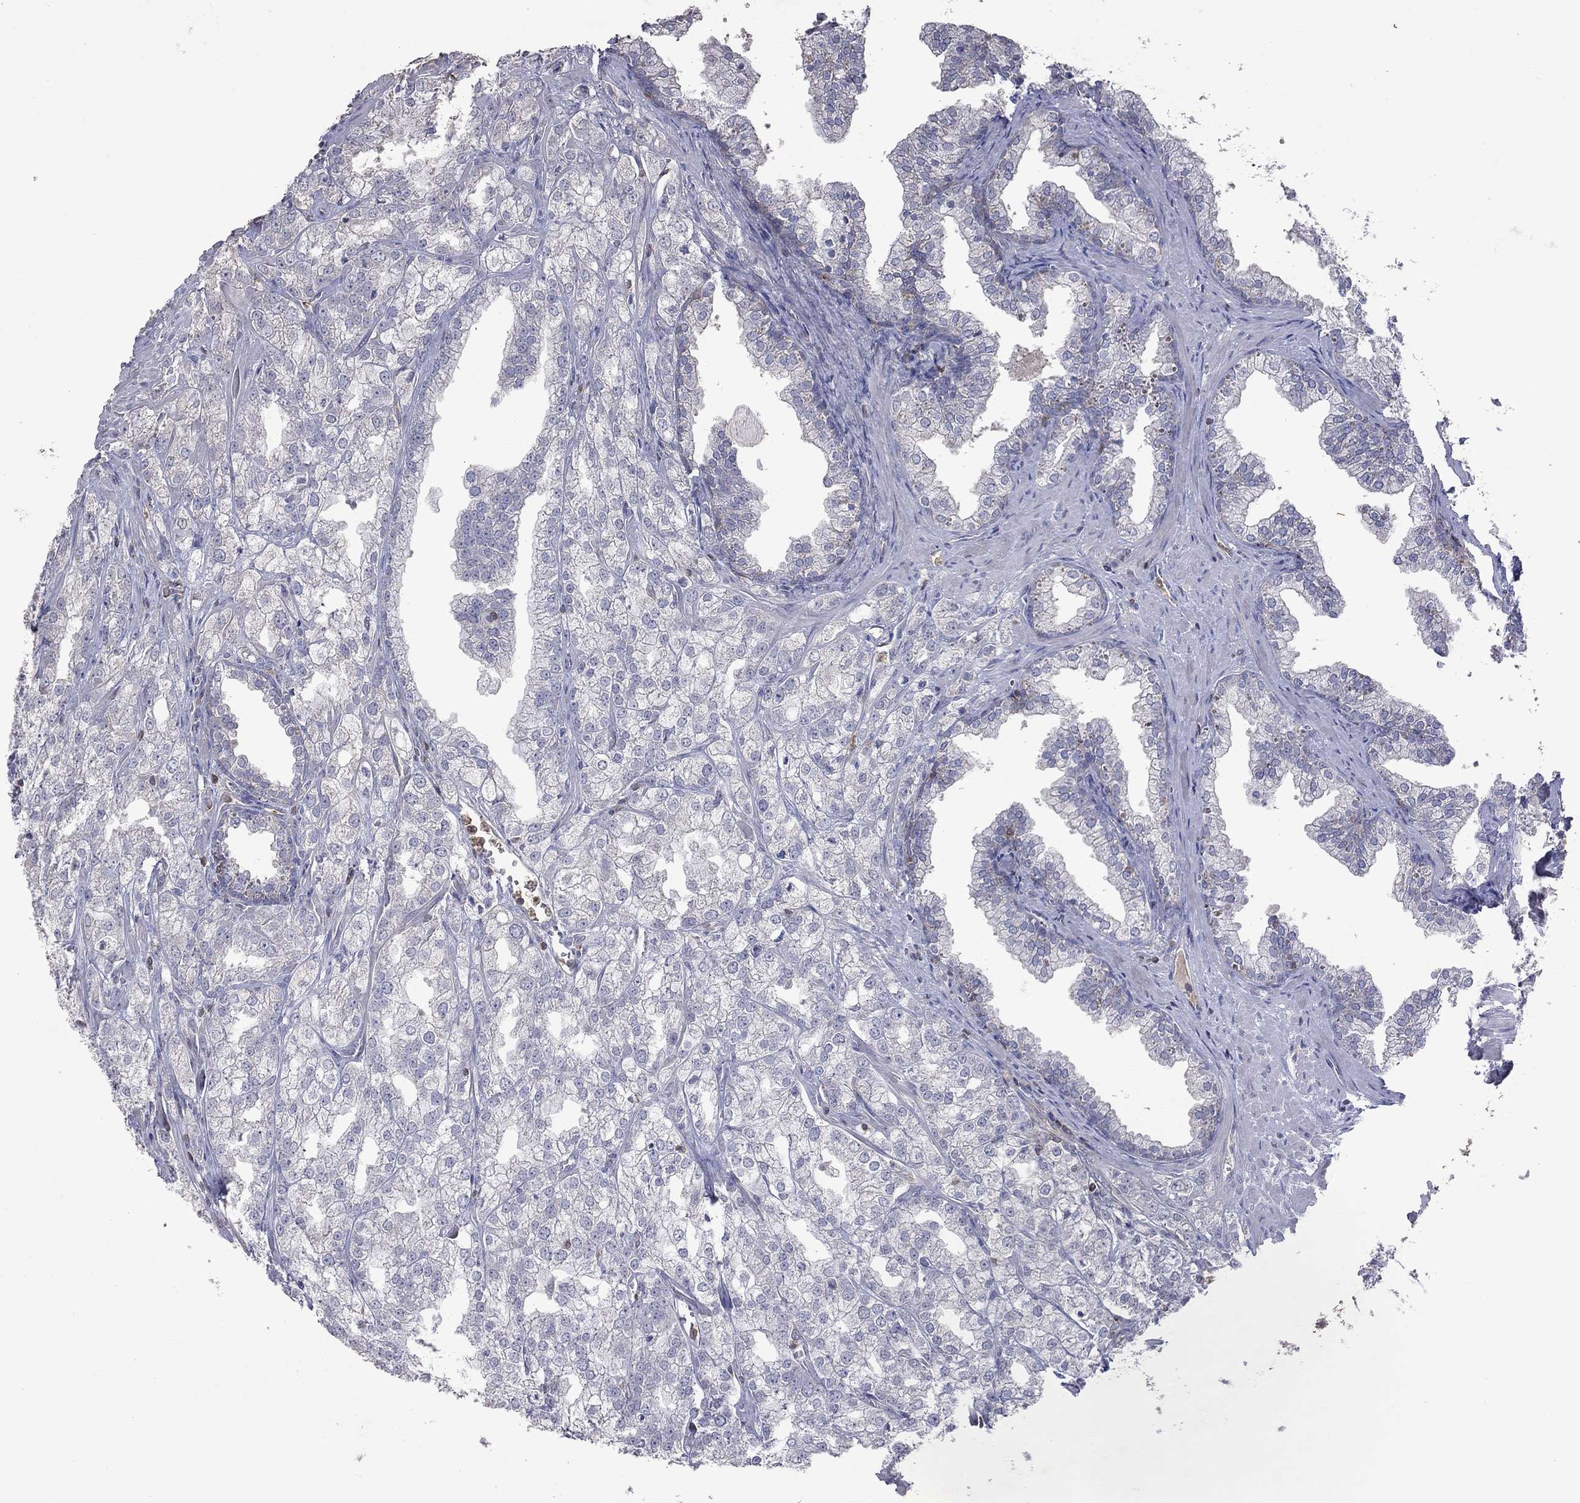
{"staining": {"intensity": "negative", "quantity": "none", "location": "none"}, "tissue": "prostate cancer", "cell_type": "Tumor cells", "image_type": "cancer", "snomed": [{"axis": "morphology", "description": "Adenocarcinoma, NOS"}, {"axis": "topography", "description": "Prostate"}], "caption": "Tumor cells are negative for protein expression in human prostate adenocarcinoma.", "gene": "IPCEF1", "patient": {"sex": "male", "age": 70}}